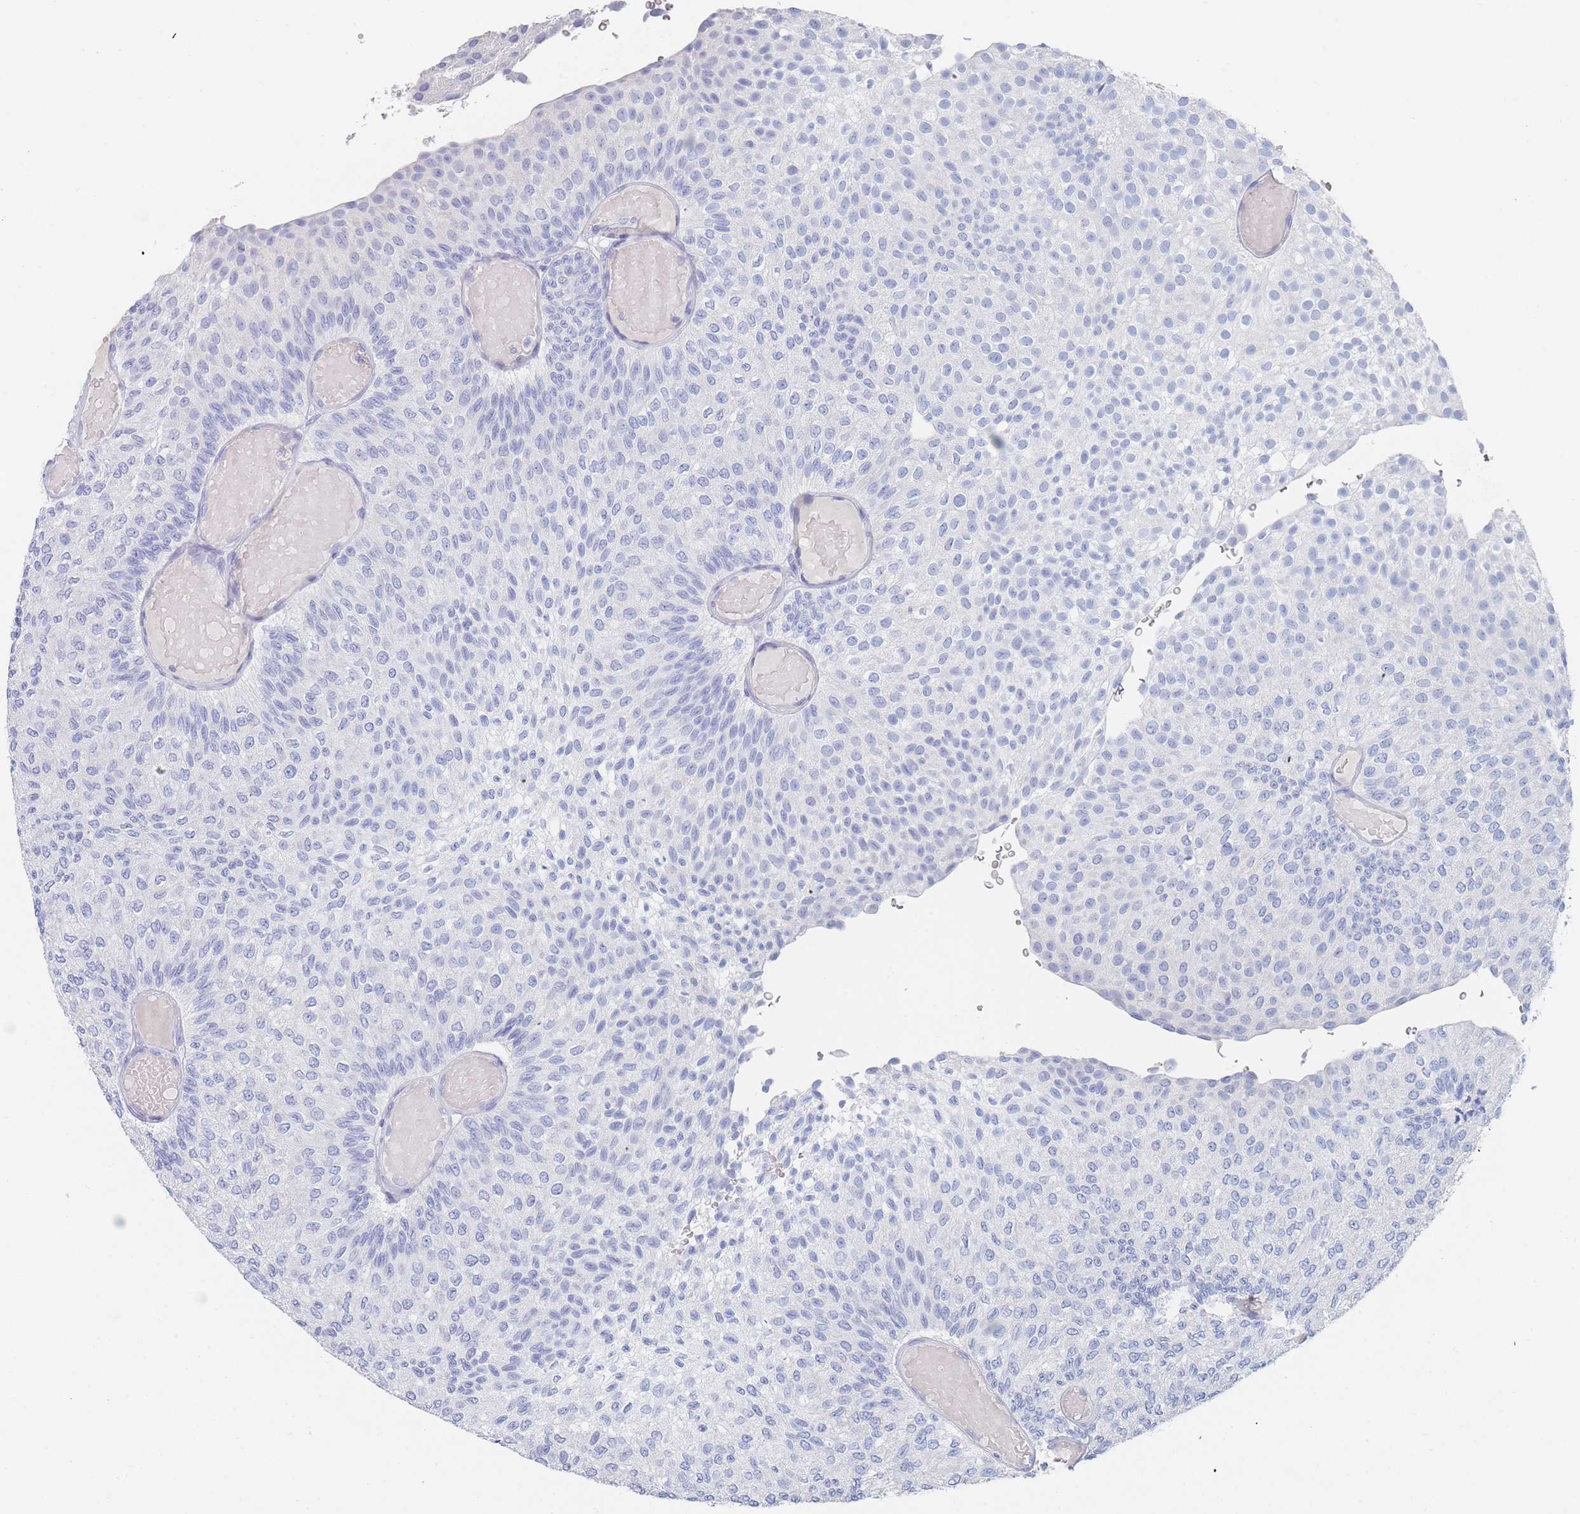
{"staining": {"intensity": "negative", "quantity": "none", "location": "none"}, "tissue": "urothelial cancer", "cell_type": "Tumor cells", "image_type": "cancer", "snomed": [{"axis": "morphology", "description": "Urothelial carcinoma, Low grade"}, {"axis": "topography", "description": "Urinary bladder"}], "caption": "Urothelial carcinoma (low-grade) was stained to show a protein in brown. There is no significant expression in tumor cells. (DAB (3,3'-diaminobenzidine) immunohistochemistry (IHC) visualized using brightfield microscopy, high magnification).", "gene": "SLC25A35", "patient": {"sex": "male", "age": 78}}